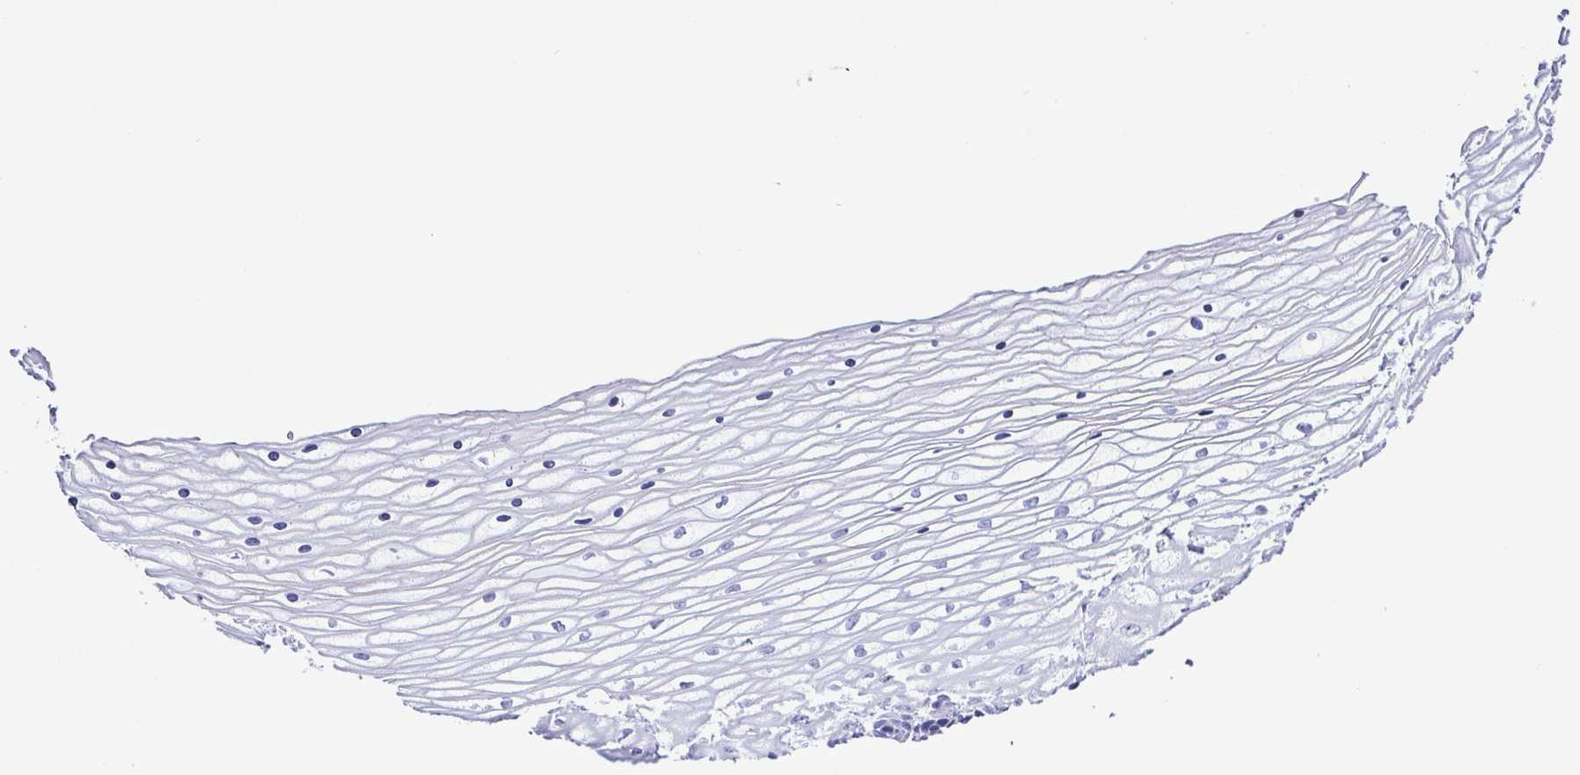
{"staining": {"intensity": "negative", "quantity": "none", "location": "none"}, "tissue": "vagina", "cell_type": "Squamous epithelial cells", "image_type": "normal", "snomed": [{"axis": "morphology", "description": "Normal tissue, NOS"}, {"axis": "topography", "description": "Vagina"}], "caption": "DAB immunohistochemical staining of benign vagina exhibits no significant positivity in squamous epithelial cells.", "gene": "GPR17", "patient": {"sex": "female", "age": 45}}